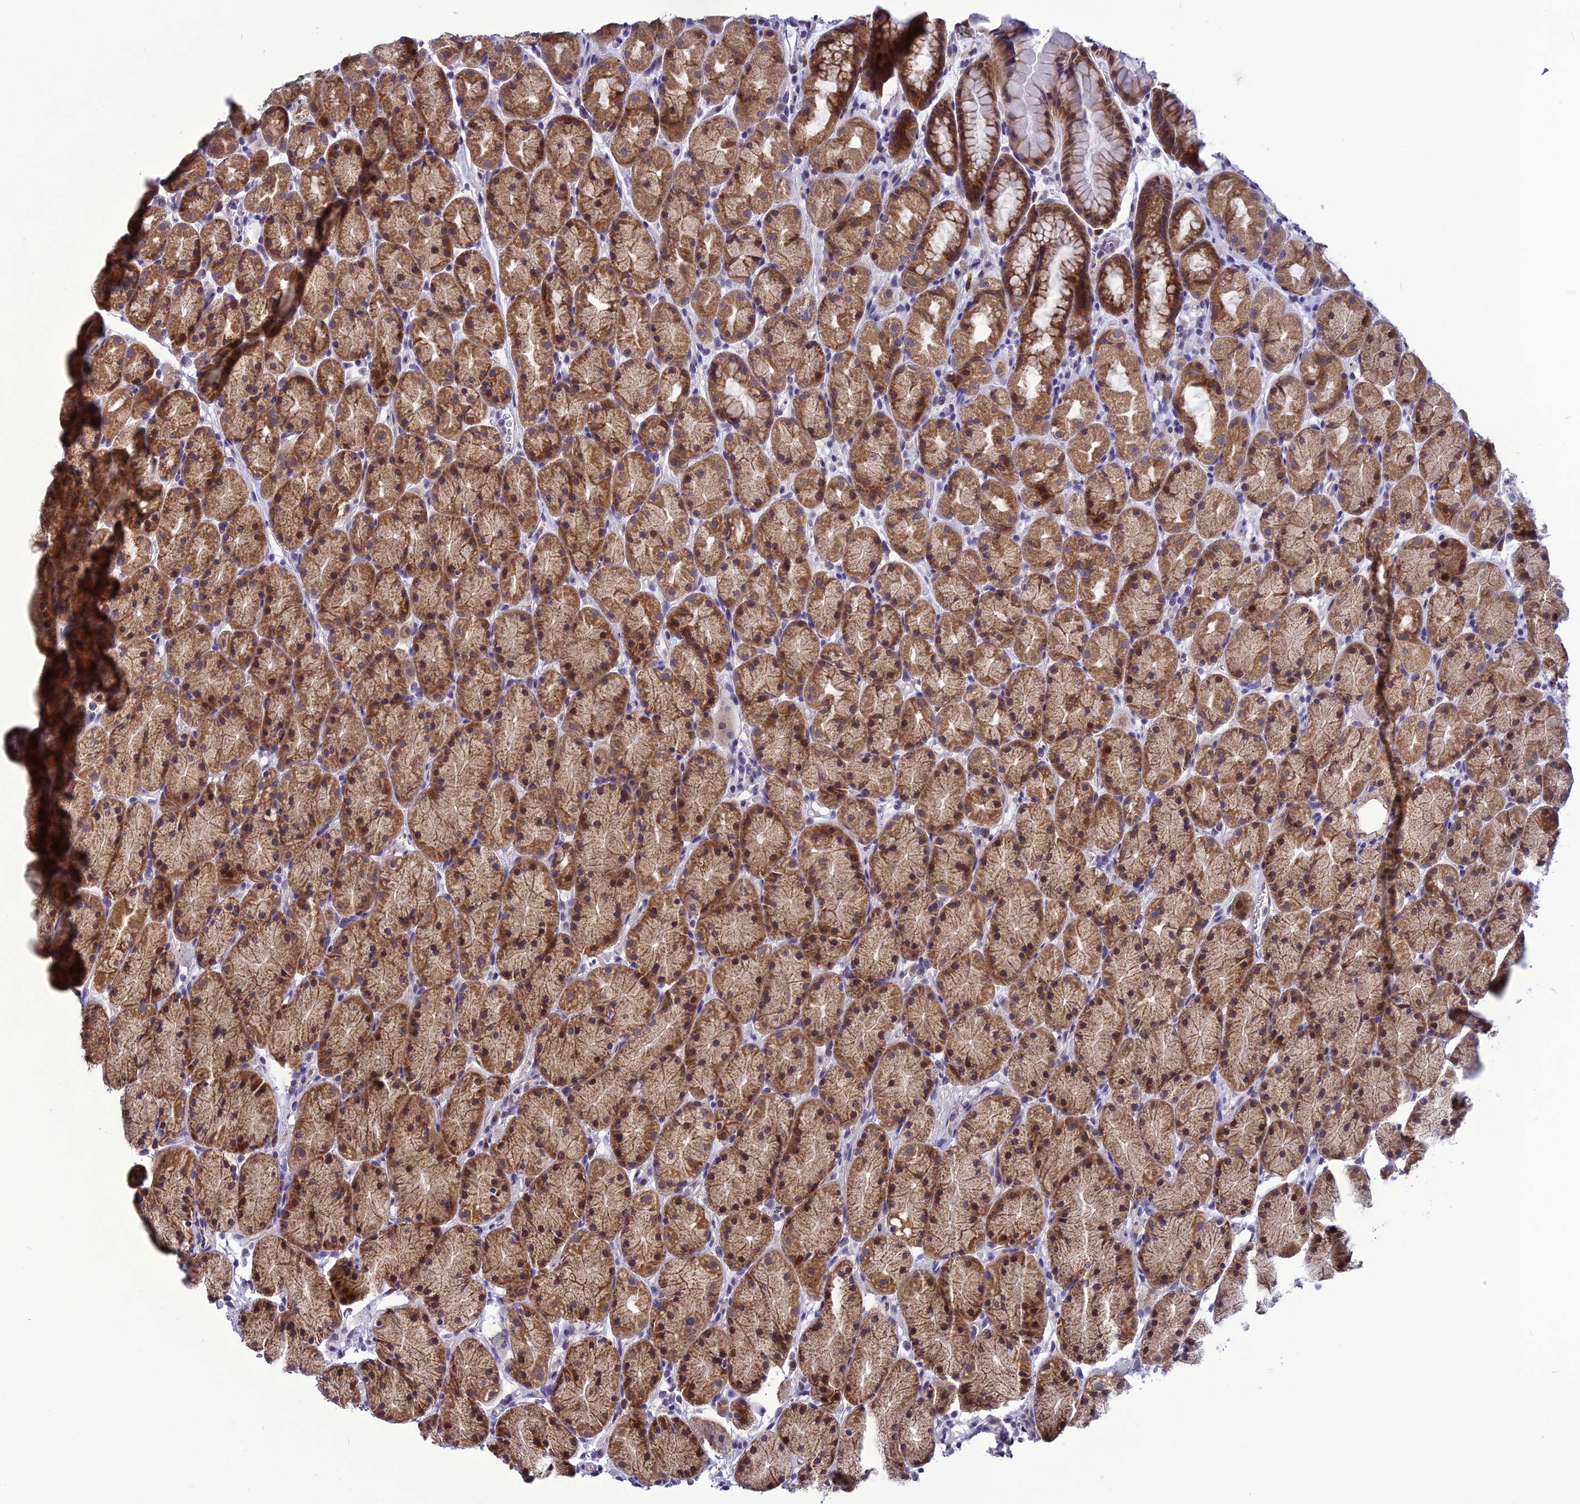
{"staining": {"intensity": "moderate", "quantity": ">75%", "location": "cytoplasmic/membranous"}, "tissue": "stomach", "cell_type": "Glandular cells", "image_type": "normal", "snomed": [{"axis": "morphology", "description": "Normal tissue, NOS"}, {"axis": "topography", "description": "Stomach, upper"}, {"axis": "topography", "description": "Stomach"}], "caption": "Immunohistochemical staining of normal human stomach reveals moderate cytoplasmic/membranous protein positivity in about >75% of glandular cells.", "gene": "PSMF1", "patient": {"sex": "male", "age": 47}}